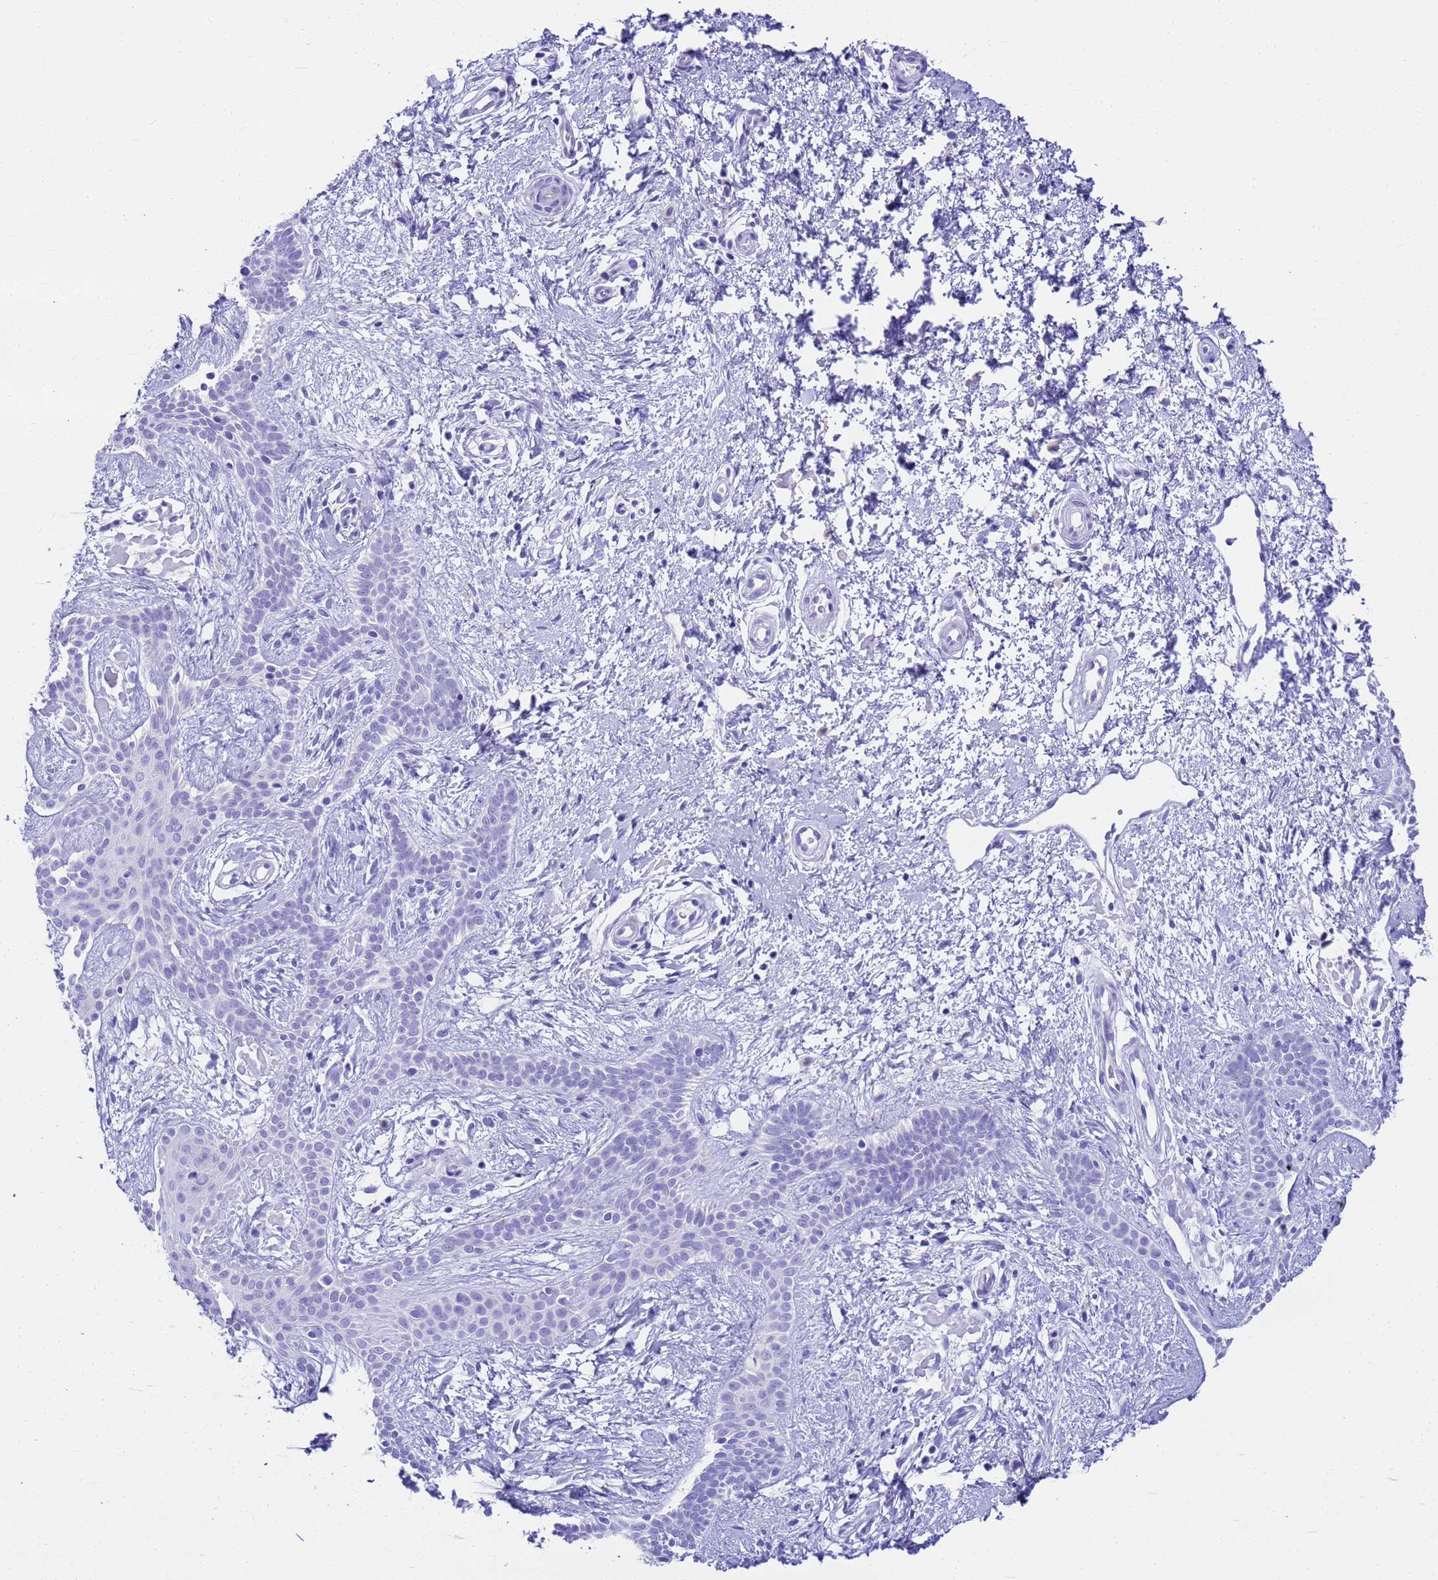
{"staining": {"intensity": "negative", "quantity": "none", "location": "none"}, "tissue": "skin cancer", "cell_type": "Tumor cells", "image_type": "cancer", "snomed": [{"axis": "morphology", "description": "Basal cell carcinoma"}, {"axis": "topography", "description": "Skin"}], "caption": "Basal cell carcinoma (skin) was stained to show a protein in brown. There is no significant positivity in tumor cells.", "gene": "MS4A13", "patient": {"sex": "male", "age": 78}}